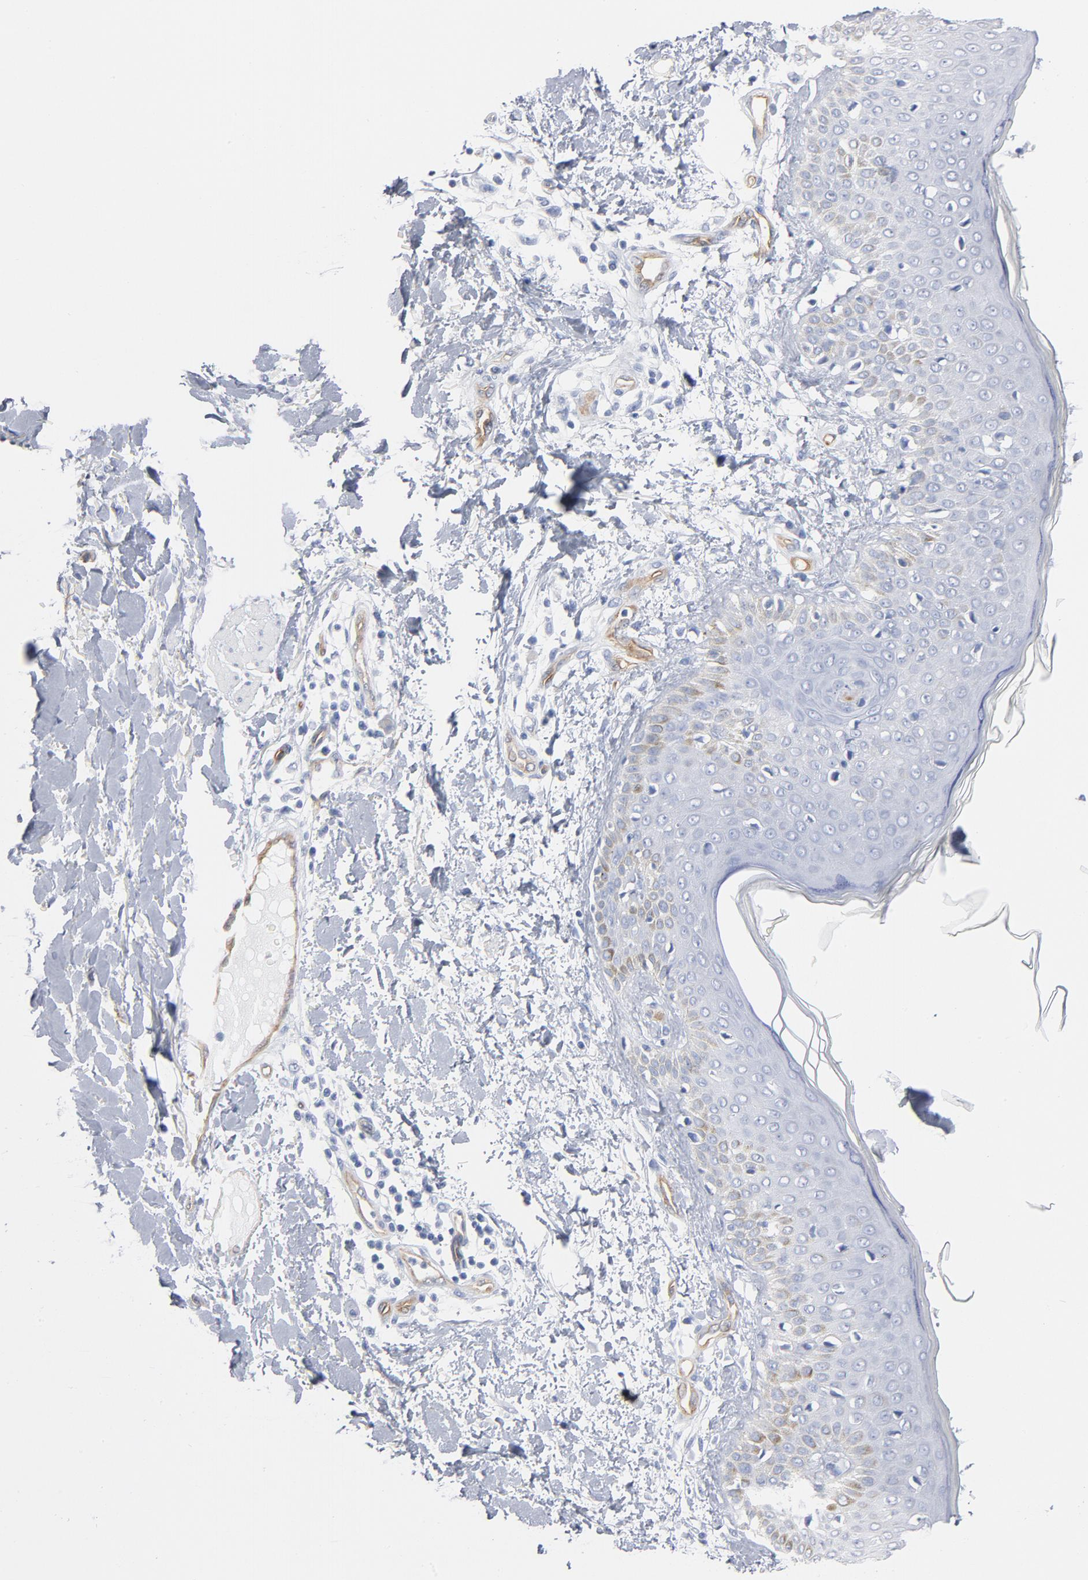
{"staining": {"intensity": "negative", "quantity": "none", "location": "none"}, "tissue": "skin cancer", "cell_type": "Tumor cells", "image_type": "cancer", "snomed": [{"axis": "morphology", "description": "Squamous cell carcinoma, NOS"}, {"axis": "topography", "description": "Skin"}], "caption": "Skin squamous cell carcinoma was stained to show a protein in brown. There is no significant expression in tumor cells.", "gene": "SHANK3", "patient": {"sex": "female", "age": 59}}